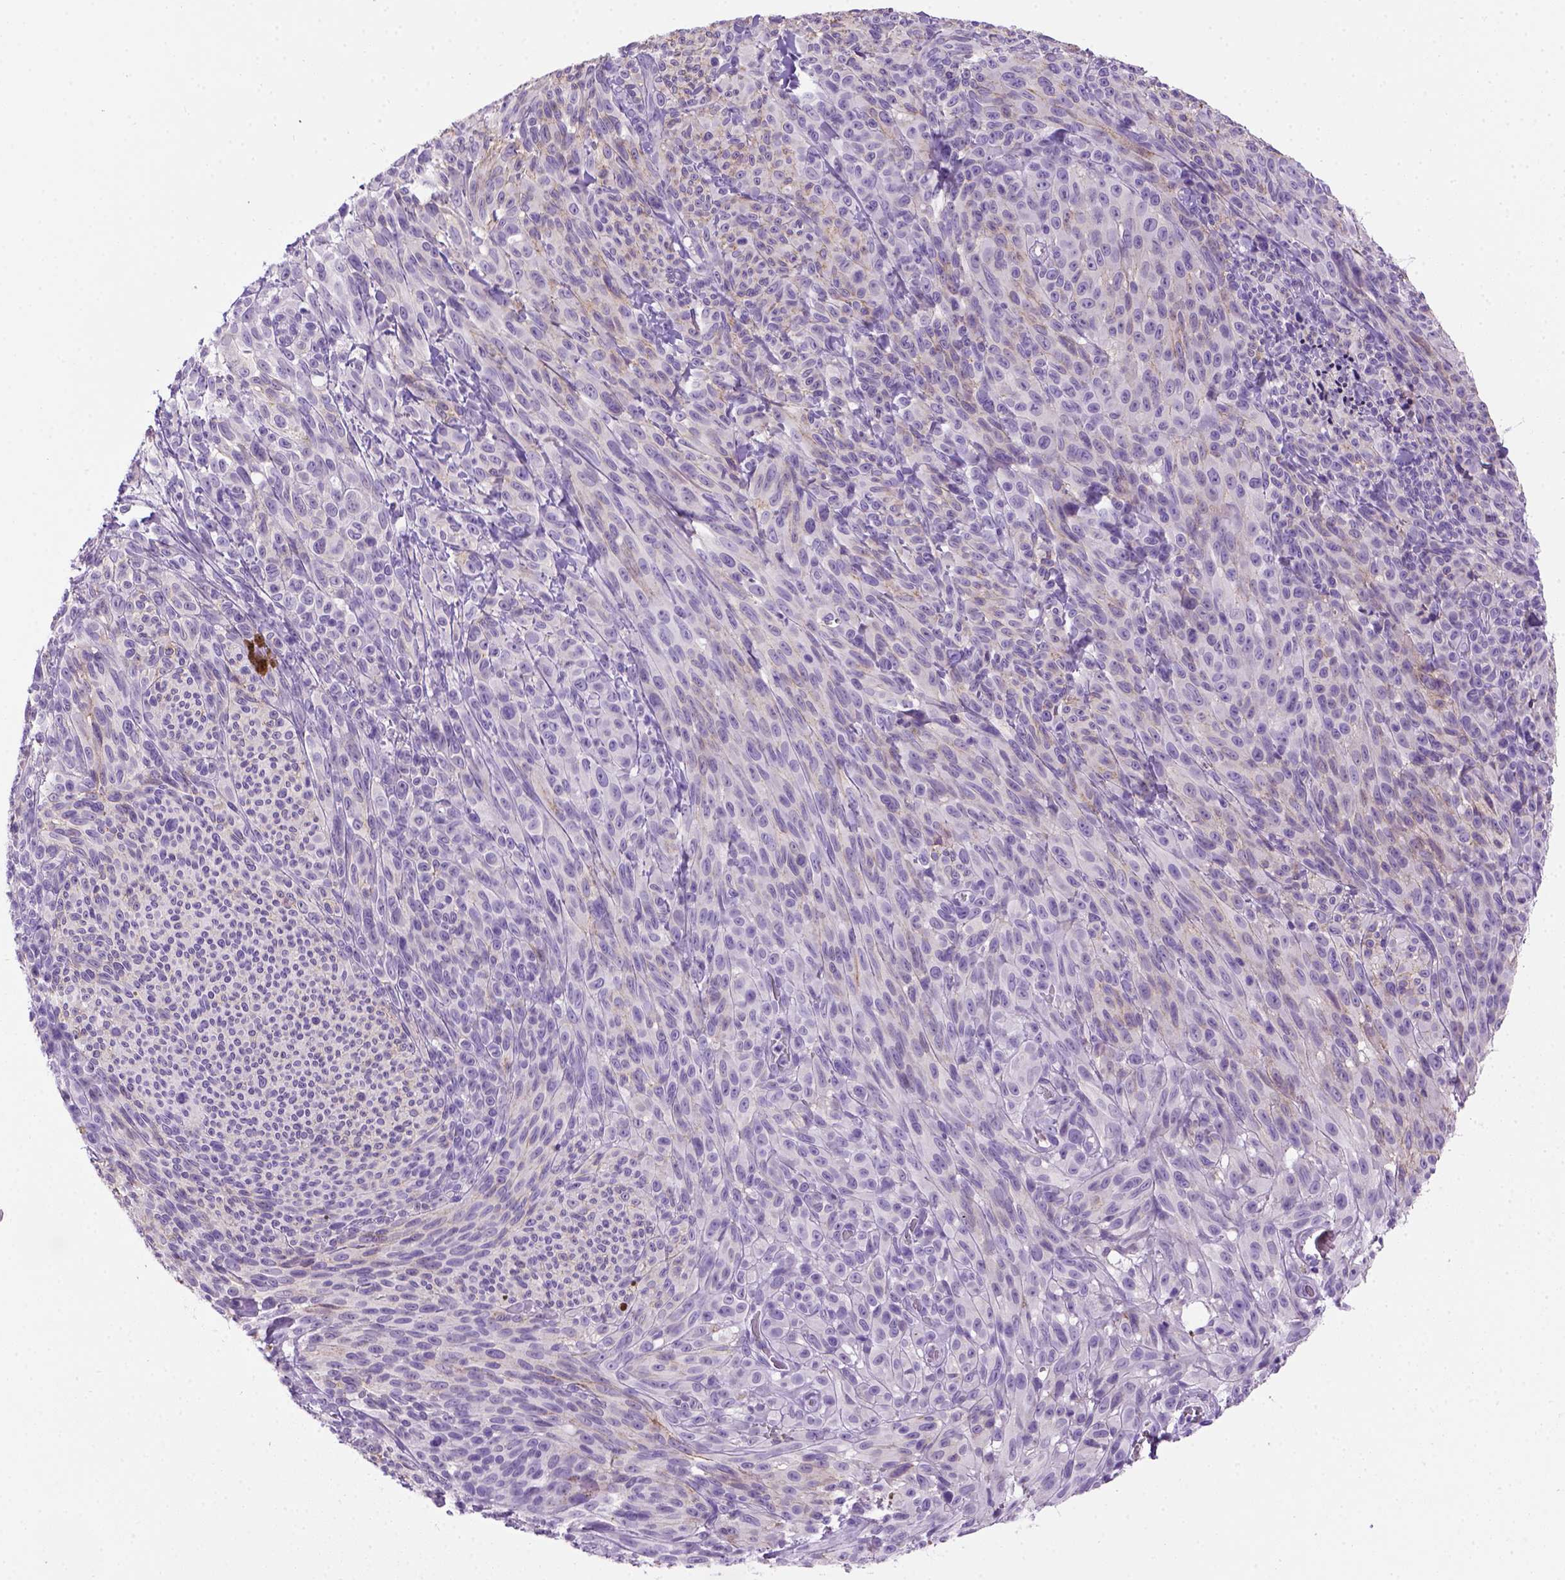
{"staining": {"intensity": "negative", "quantity": "none", "location": "none"}, "tissue": "melanoma", "cell_type": "Tumor cells", "image_type": "cancer", "snomed": [{"axis": "morphology", "description": "Malignant melanoma, NOS"}, {"axis": "topography", "description": "Skin"}], "caption": "IHC of human melanoma exhibits no positivity in tumor cells.", "gene": "CDH1", "patient": {"sex": "male", "age": 83}}